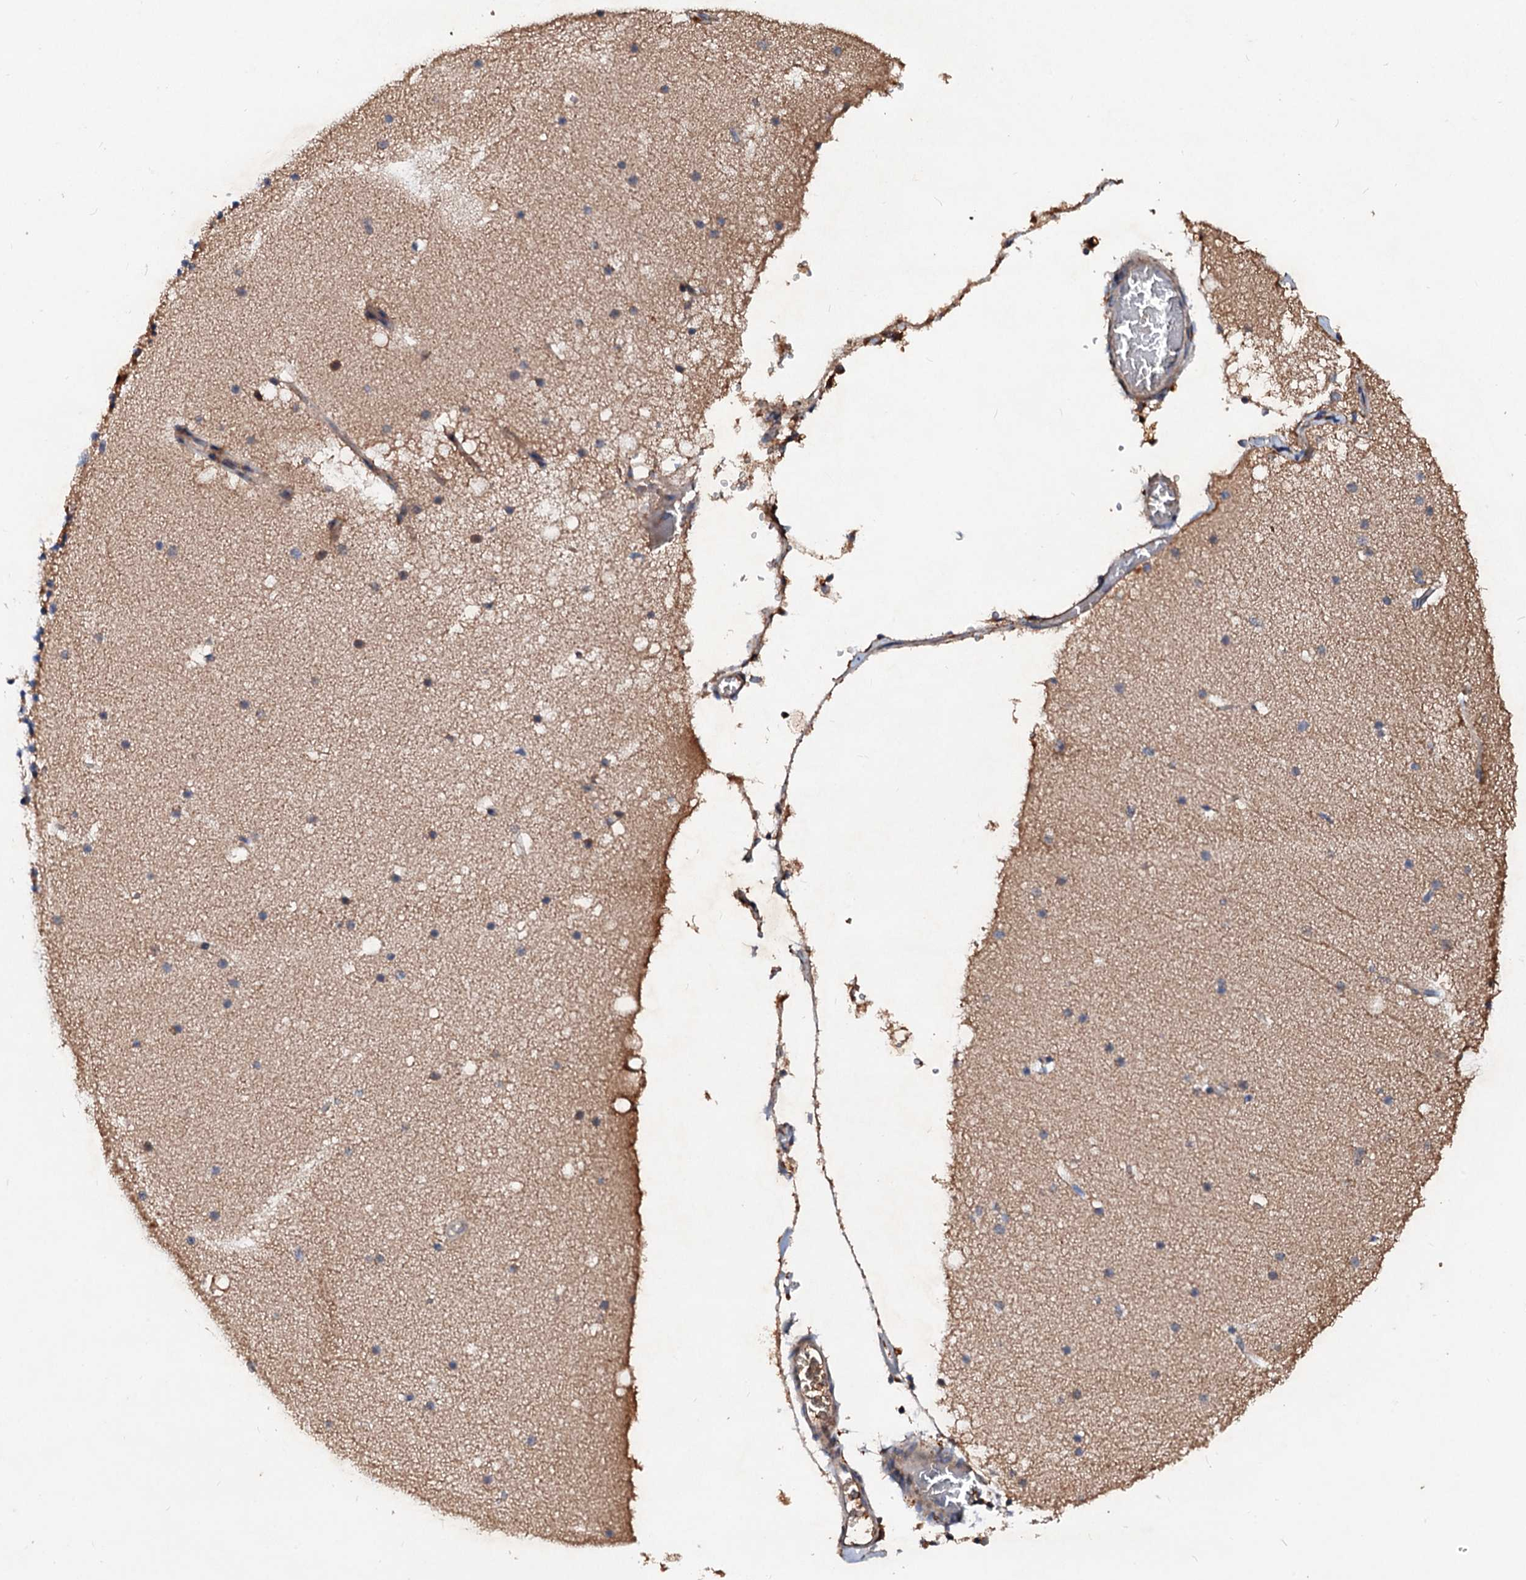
{"staining": {"intensity": "moderate", "quantity": "25%-75%", "location": "cytoplasmic/membranous"}, "tissue": "cerebellum", "cell_type": "Cells in granular layer", "image_type": "normal", "snomed": [{"axis": "morphology", "description": "Normal tissue, NOS"}, {"axis": "topography", "description": "Cerebellum"}], "caption": "Immunohistochemistry image of normal cerebellum: cerebellum stained using immunohistochemistry exhibits medium levels of moderate protein expression localized specifically in the cytoplasmic/membranous of cells in granular layer, appearing as a cytoplasmic/membranous brown color.", "gene": "EXTL1", "patient": {"sex": "male", "age": 57}}